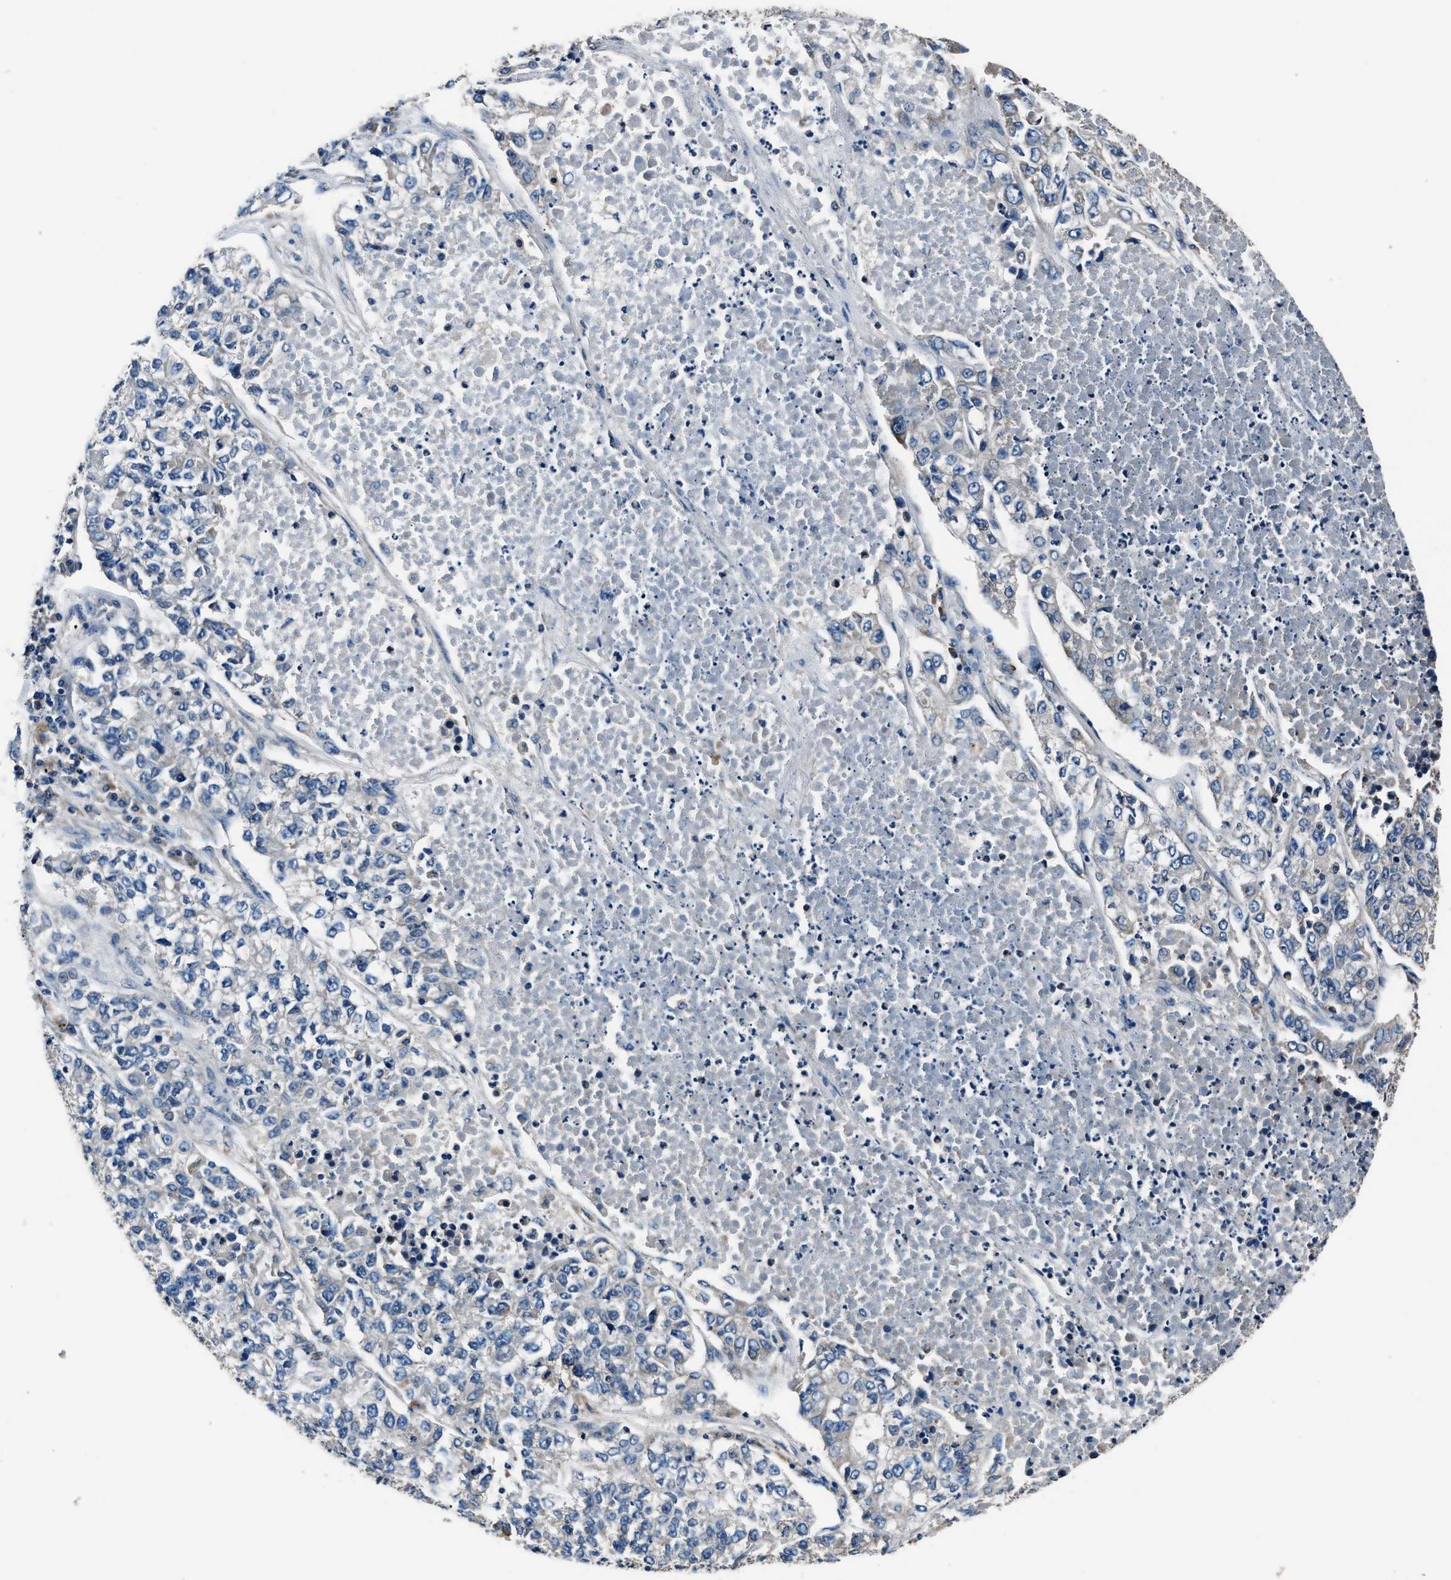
{"staining": {"intensity": "negative", "quantity": "none", "location": "none"}, "tissue": "lung cancer", "cell_type": "Tumor cells", "image_type": "cancer", "snomed": [{"axis": "morphology", "description": "Adenocarcinoma, NOS"}, {"axis": "topography", "description": "Lung"}], "caption": "The micrograph demonstrates no staining of tumor cells in lung adenocarcinoma.", "gene": "IMPDH2", "patient": {"sex": "male", "age": 49}}